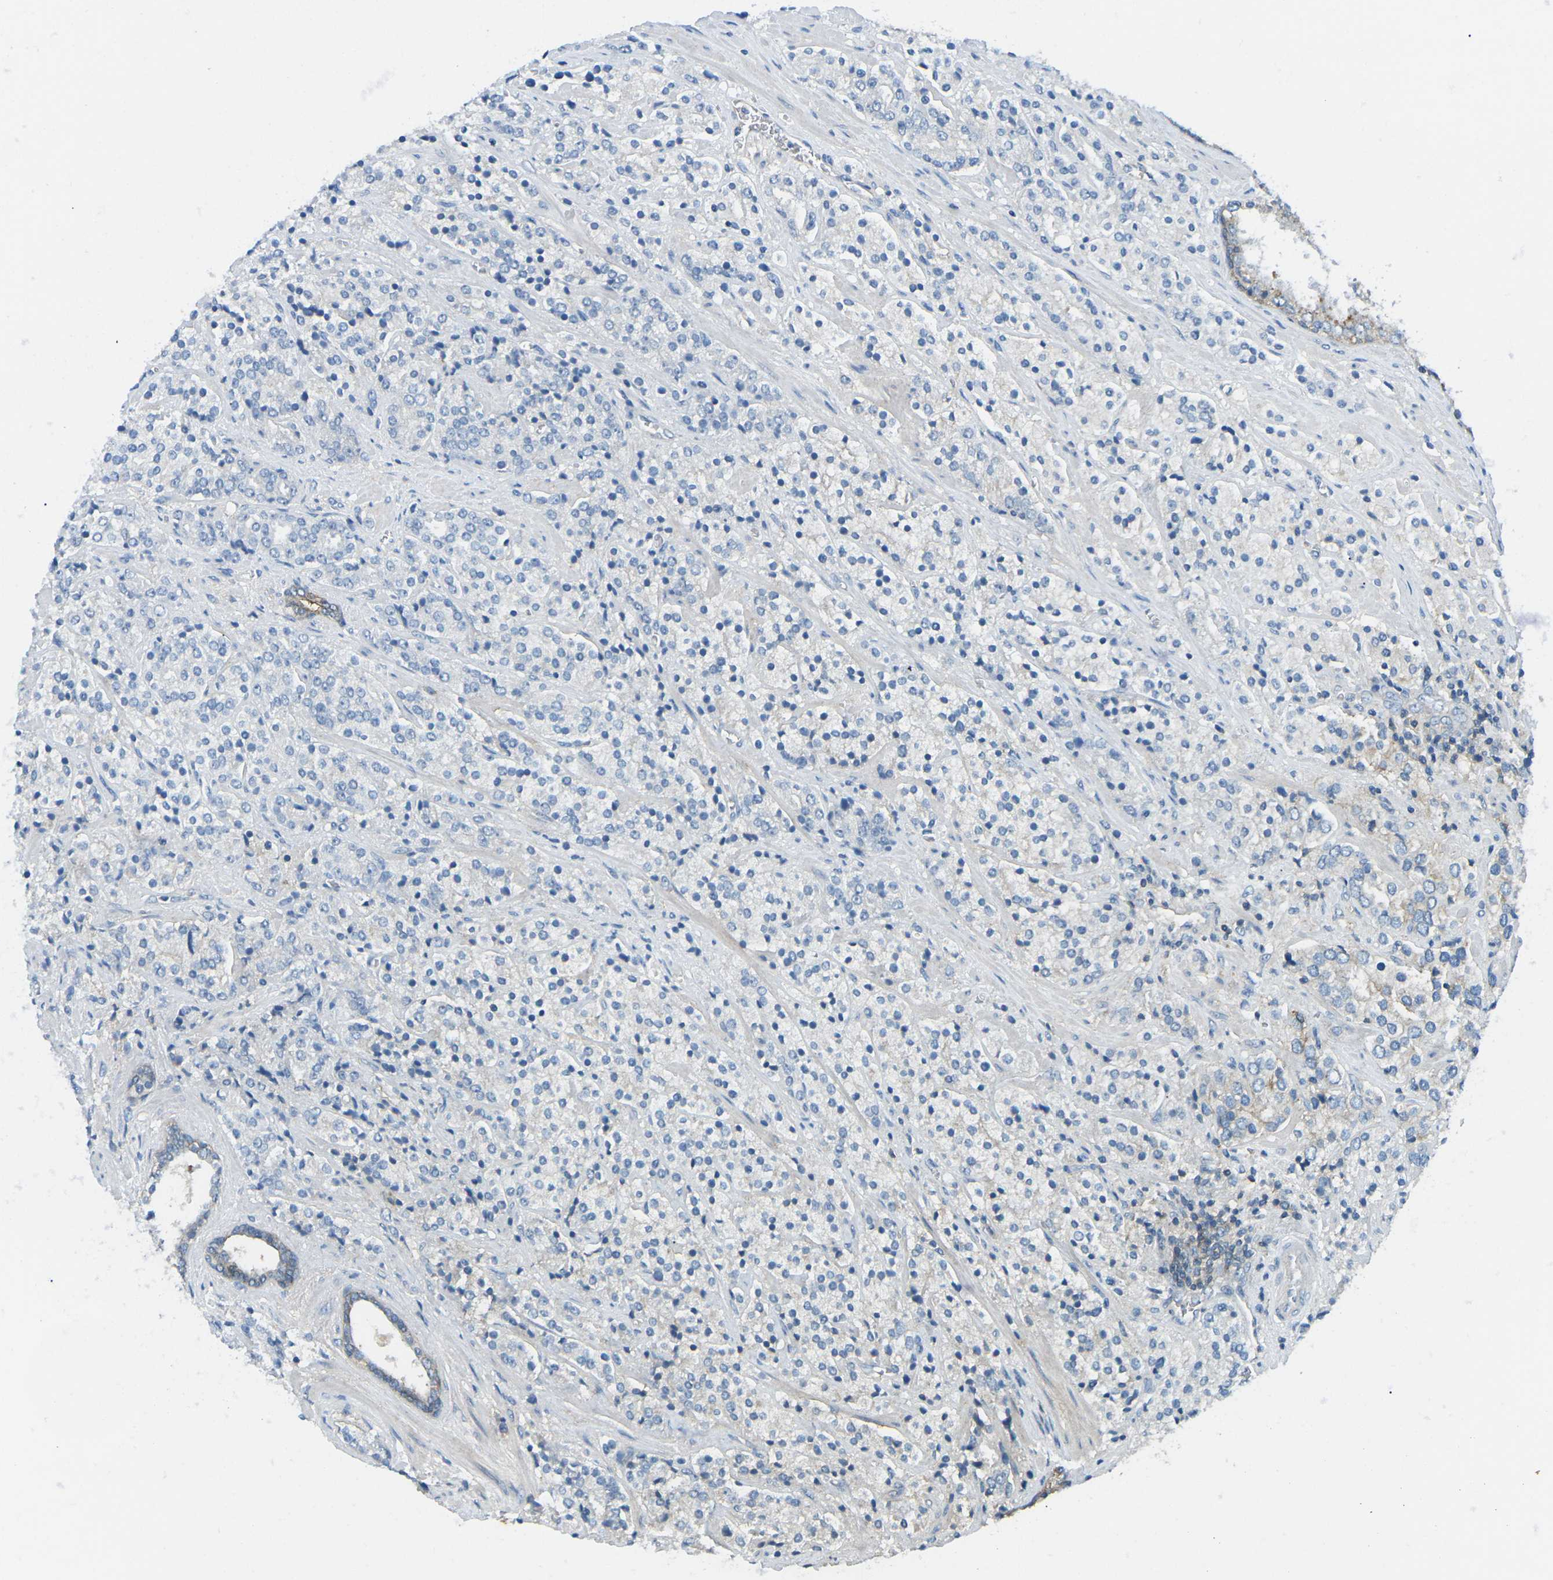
{"staining": {"intensity": "negative", "quantity": "none", "location": "none"}, "tissue": "prostate cancer", "cell_type": "Tumor cells", "image_type": "cancer", "snomed": [{"axis": "morphology", "description": "Adenocarcinoma, High grade"}, {"axis": "topography", "description": "Prostate"}], "caption": "This is a histopathology image of IHC staining of prostate cancer (high-grade adenocarcinoma), which shows no staining in tumor cells. Brightfield microscopy of immunohistochemistry stained with DAB (brown) and hematoxylin (blue), captured at high magnification.", "gene": "CD47", "patient": {"sex": "male", "age": 71}}